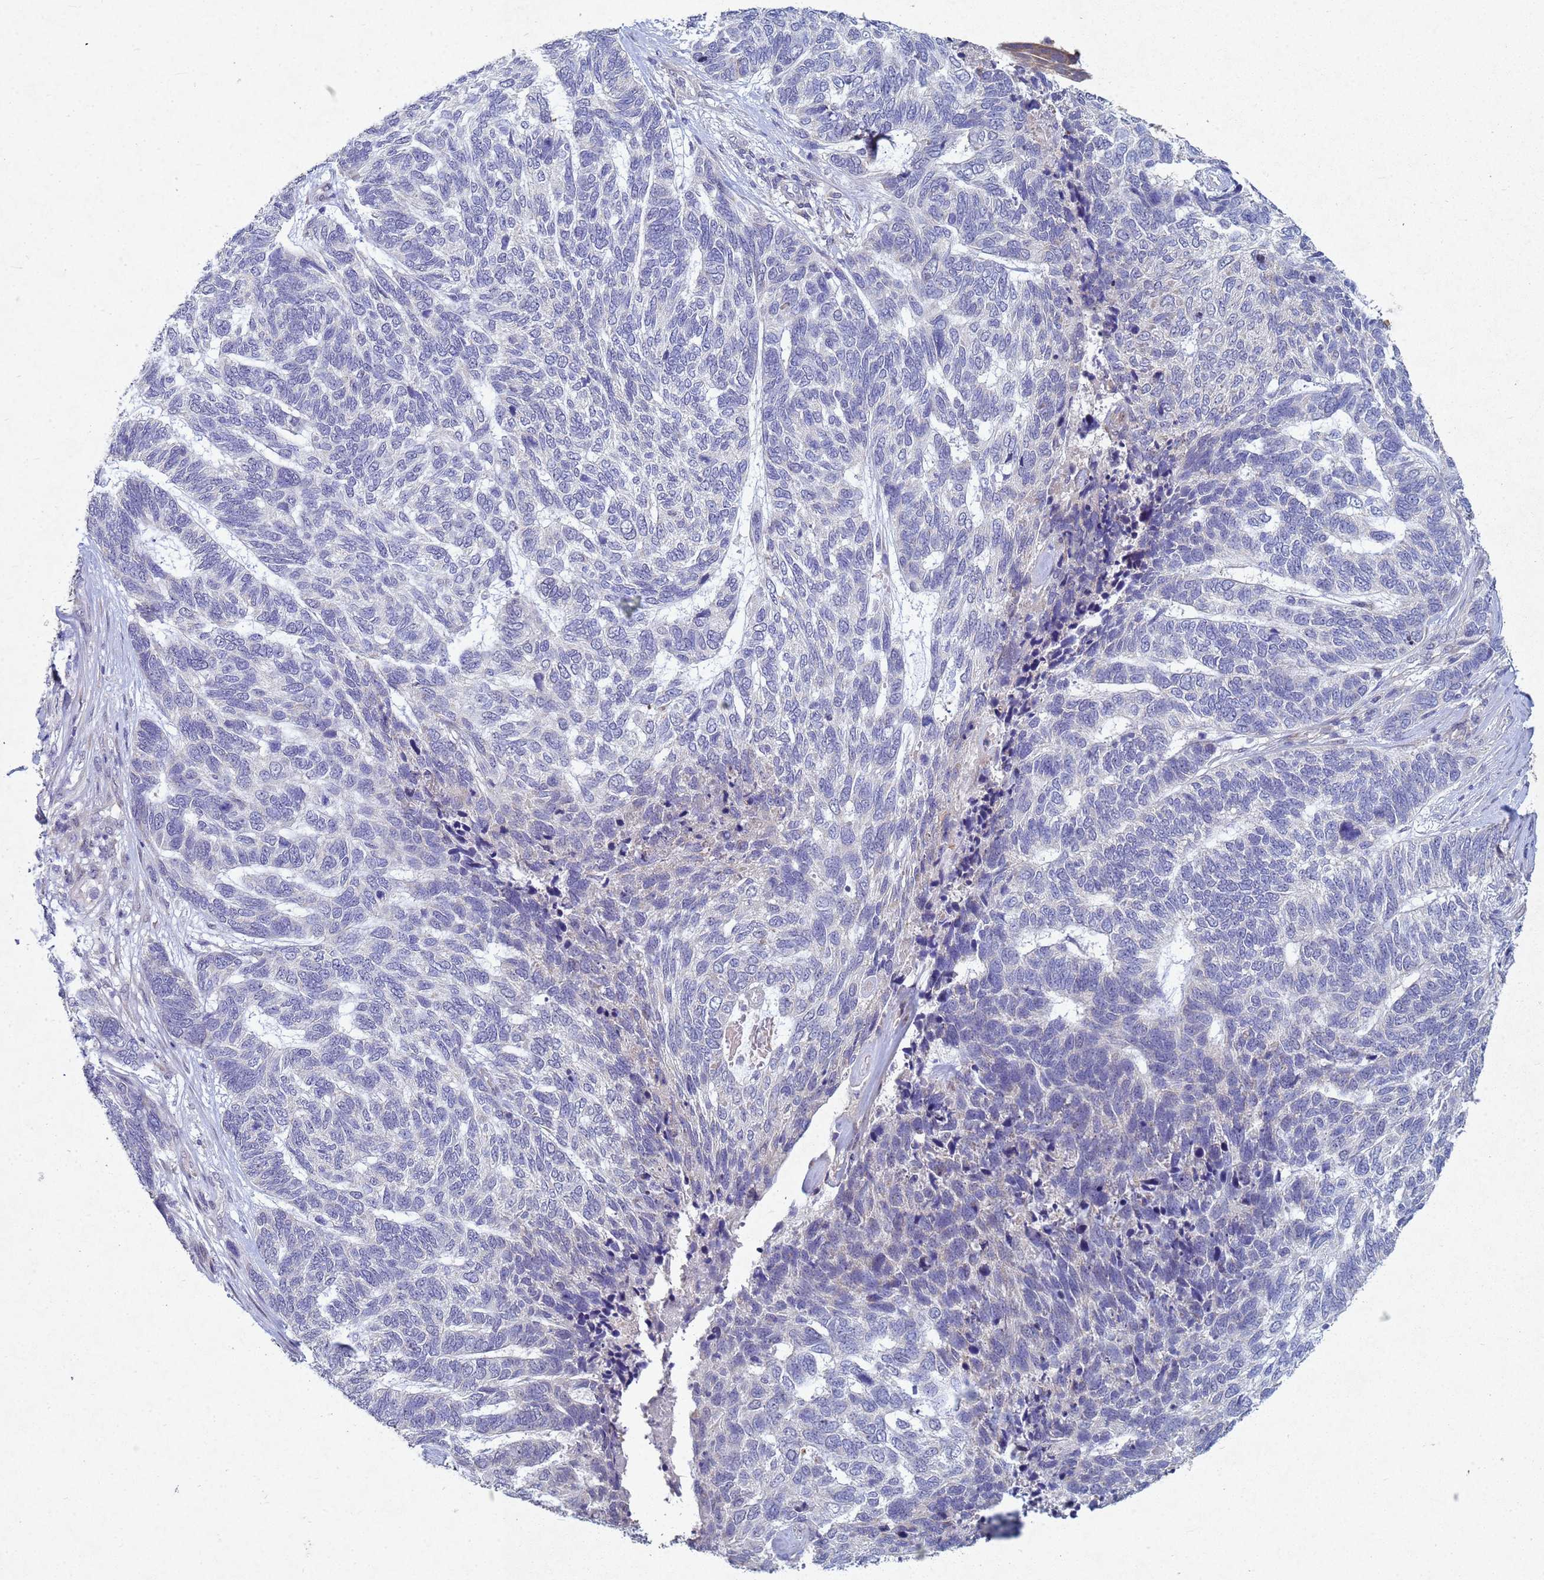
{"staining": {"intensity": "negative", "quantity": "none", "location": "none"}, "tissue": "skin cancer", "cell_type": "Tumor cells", "image_type": "cancer", "snomed": [{"axis": "morphology", "description": "Basal cell carcinoma"}, {"axis": "topography", "description": "Skin"}], "caption": "Immunohistochemical staining of basal cell carcinoma (skin) reveals no significant staining in tumor cells.", "gene": "TNPO2", "patient": {"sex": "female", "age": 65}}